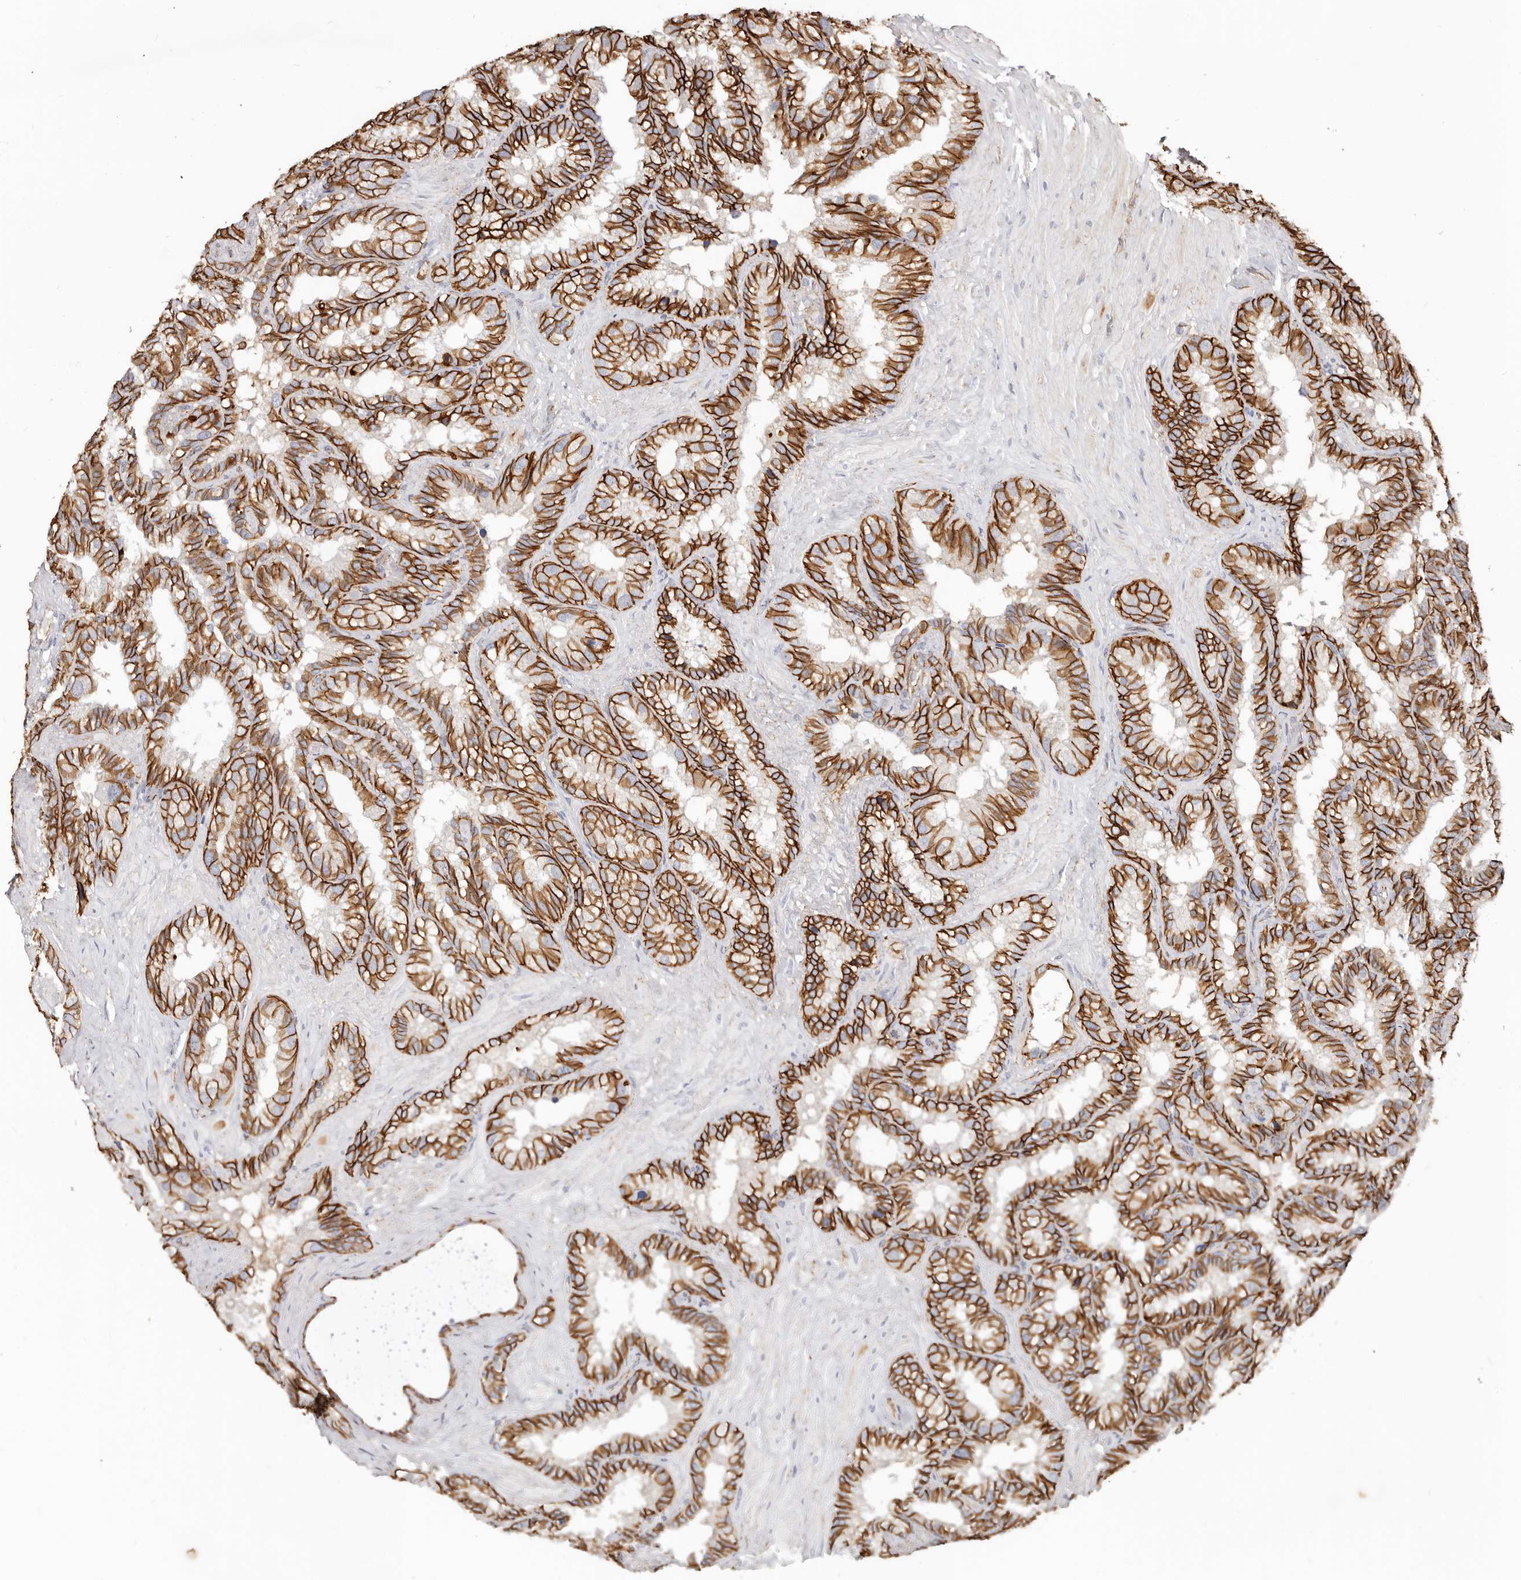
{"staining": {"intensity": "strong", "quantity": ">75%", "location": "cytoplasmic/membranous"}, "tissue": "seminal vesicle", "cell_type": "Glandular cells", "image_type": "normal", "snomed": [{"axis": "morphology", "description": "Normal tissue, NOS"}, {"axis": "topography", "description": "Prostate"}, {"axis": "topography", "description": "Seminal veicle"}], "caption": "Seminal vesicle stained with a brown dye demonstrates strong cytoplasmic/membranous positive staining in approximately >75% of glandular cells.", "gene": "CTNNB1", "patient": {"sex": "male", "age": 68}}